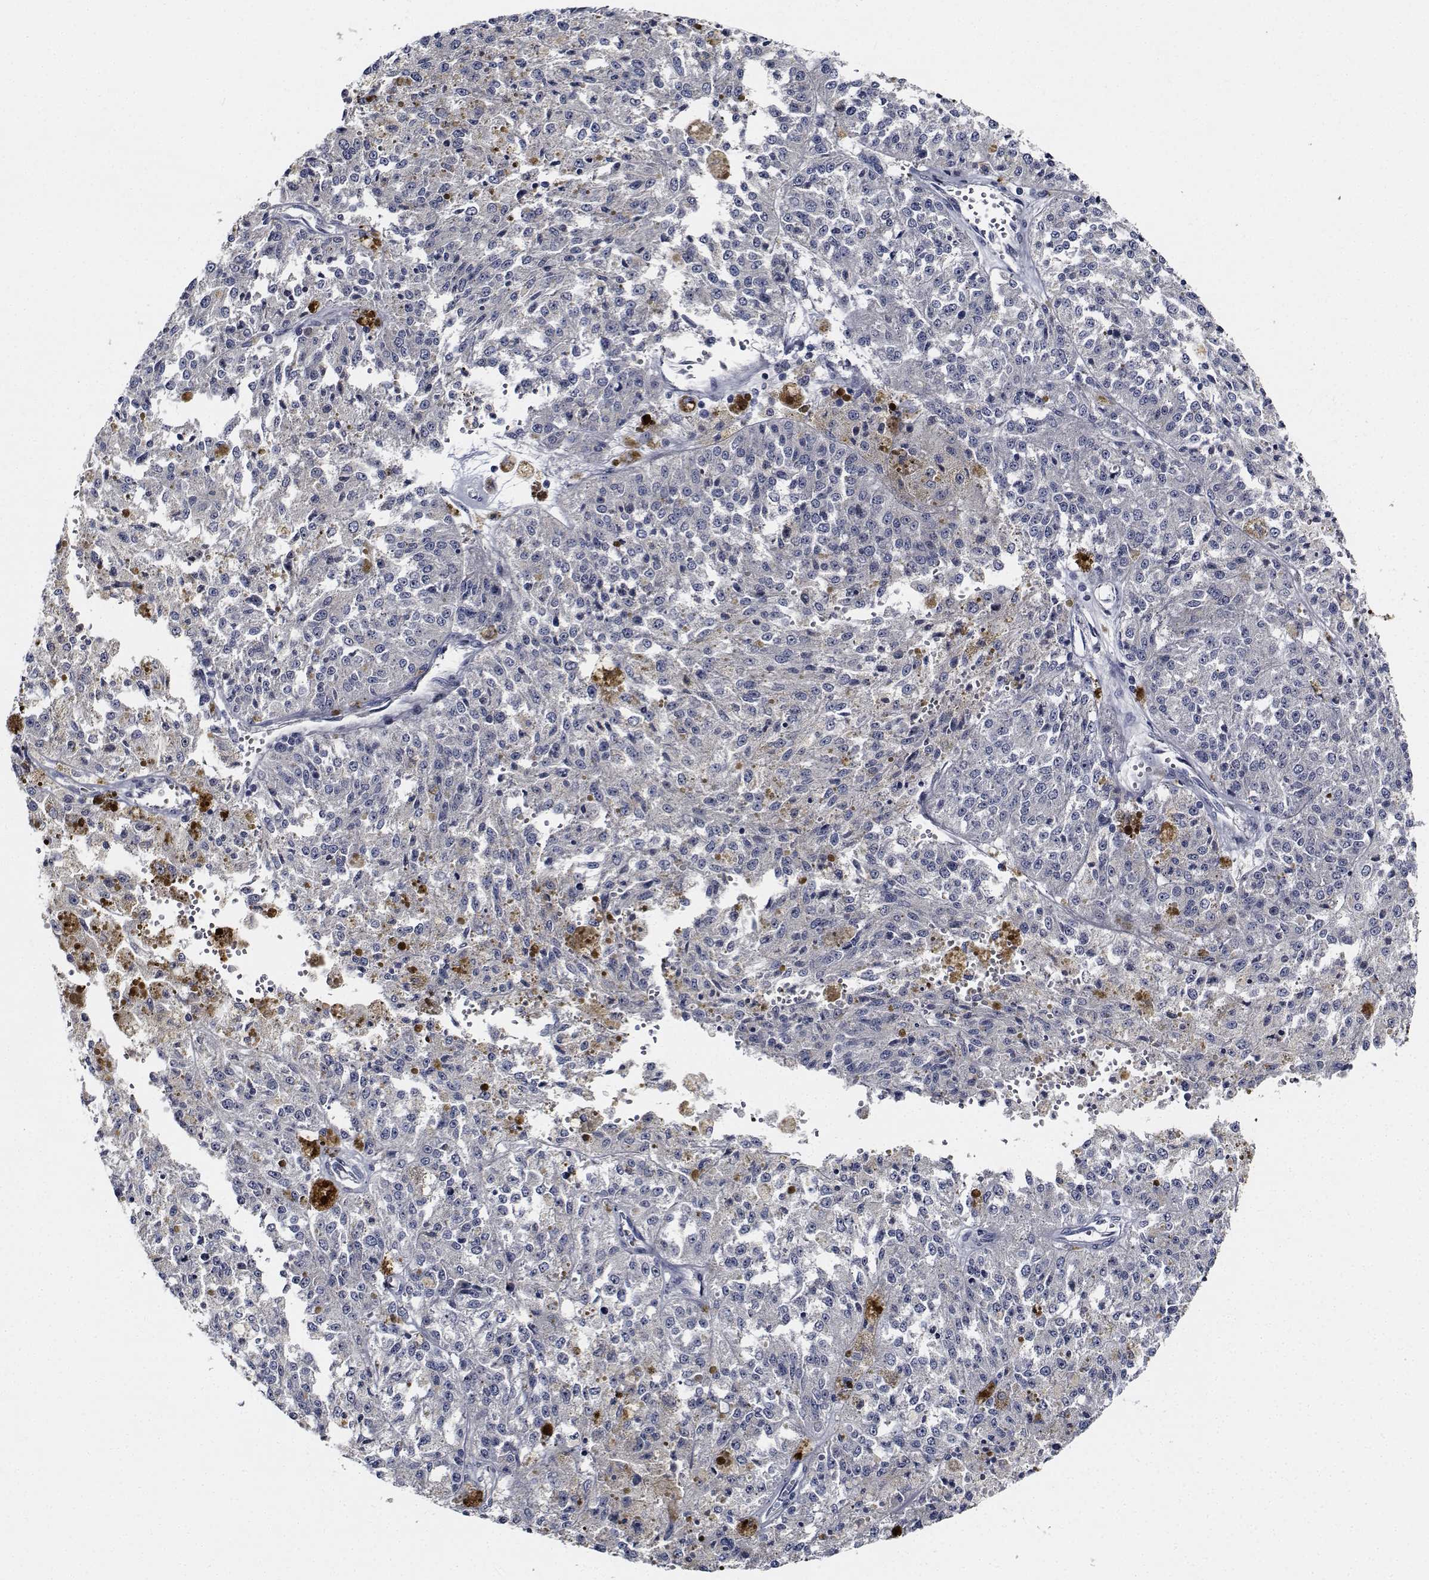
{"staining": {"intensity": "negative", "quantity": "none", "location": "none"}, "tissue": "melanoma", "cell_type": "Tumor cells", "image_type": "cancer", "snomed": [{"axis": "morphology", "description": "Malignant melanoma, Metastatic site"}, {"axis": "topography", "description": "Lymph node"}], "caption": "IHC of human malignant melanoma (metastatic site) demonstrates no staining in tumor cells. Nuclei are stained in blue.", "gene": "NVL", "patient": {"sex": "female", "age": 64}}